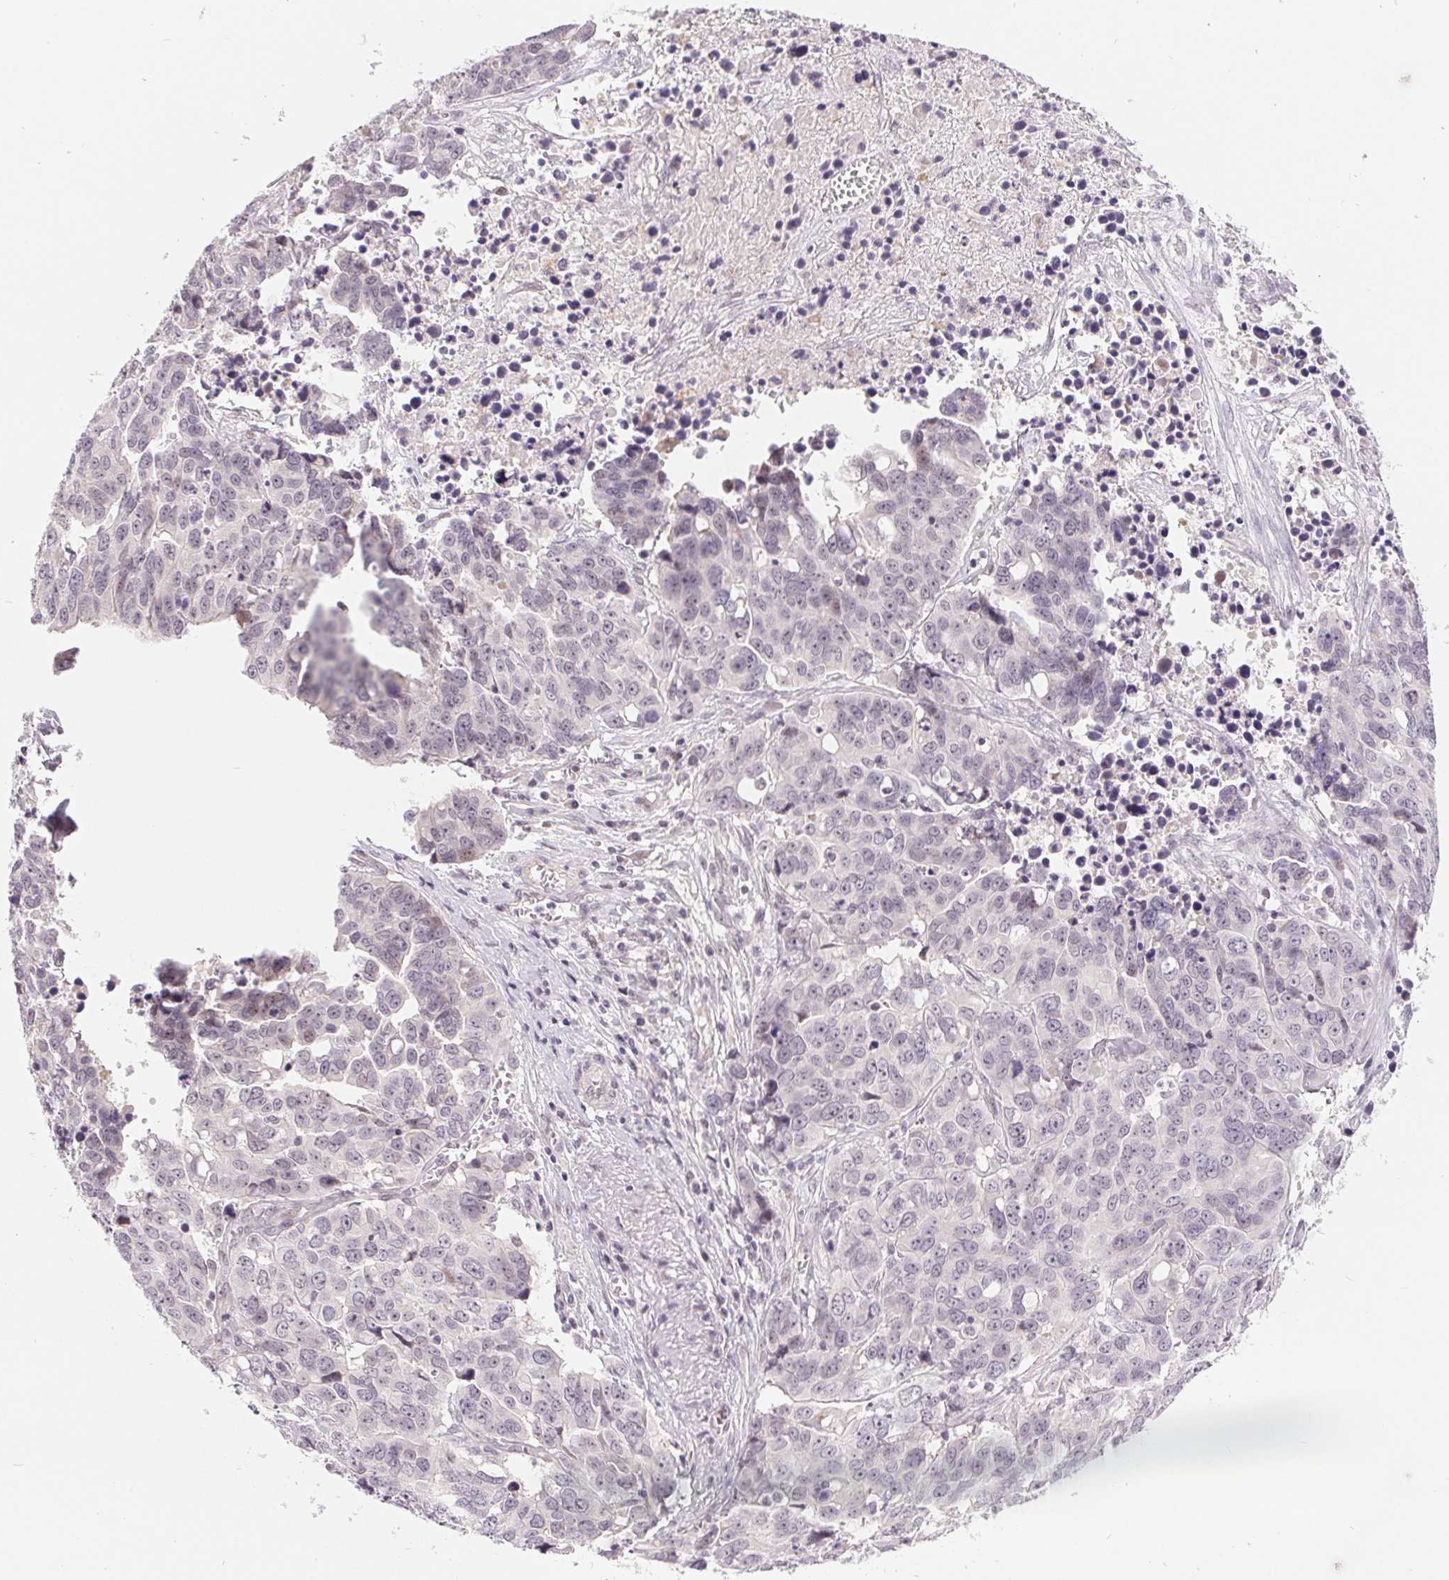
{"staining": {"intensity": "negative", "quantity": "none", "location": "none"}, "tissue": "ovarian cancer", "cell_type": "Tumor cells", "image_type": "cancer", "snomed": [{"axis": "morphology", "description": "Carcinoma, endometroid"}, {"axis": "topography", "description": "Ovary"}], "caption": "Histopathology image shows no significant protein staining in tumor cells of ovarian cancer (endometroid carcinoma).", "gene": "LCA5L", "patient": {"sex": "female", "age": 78}}